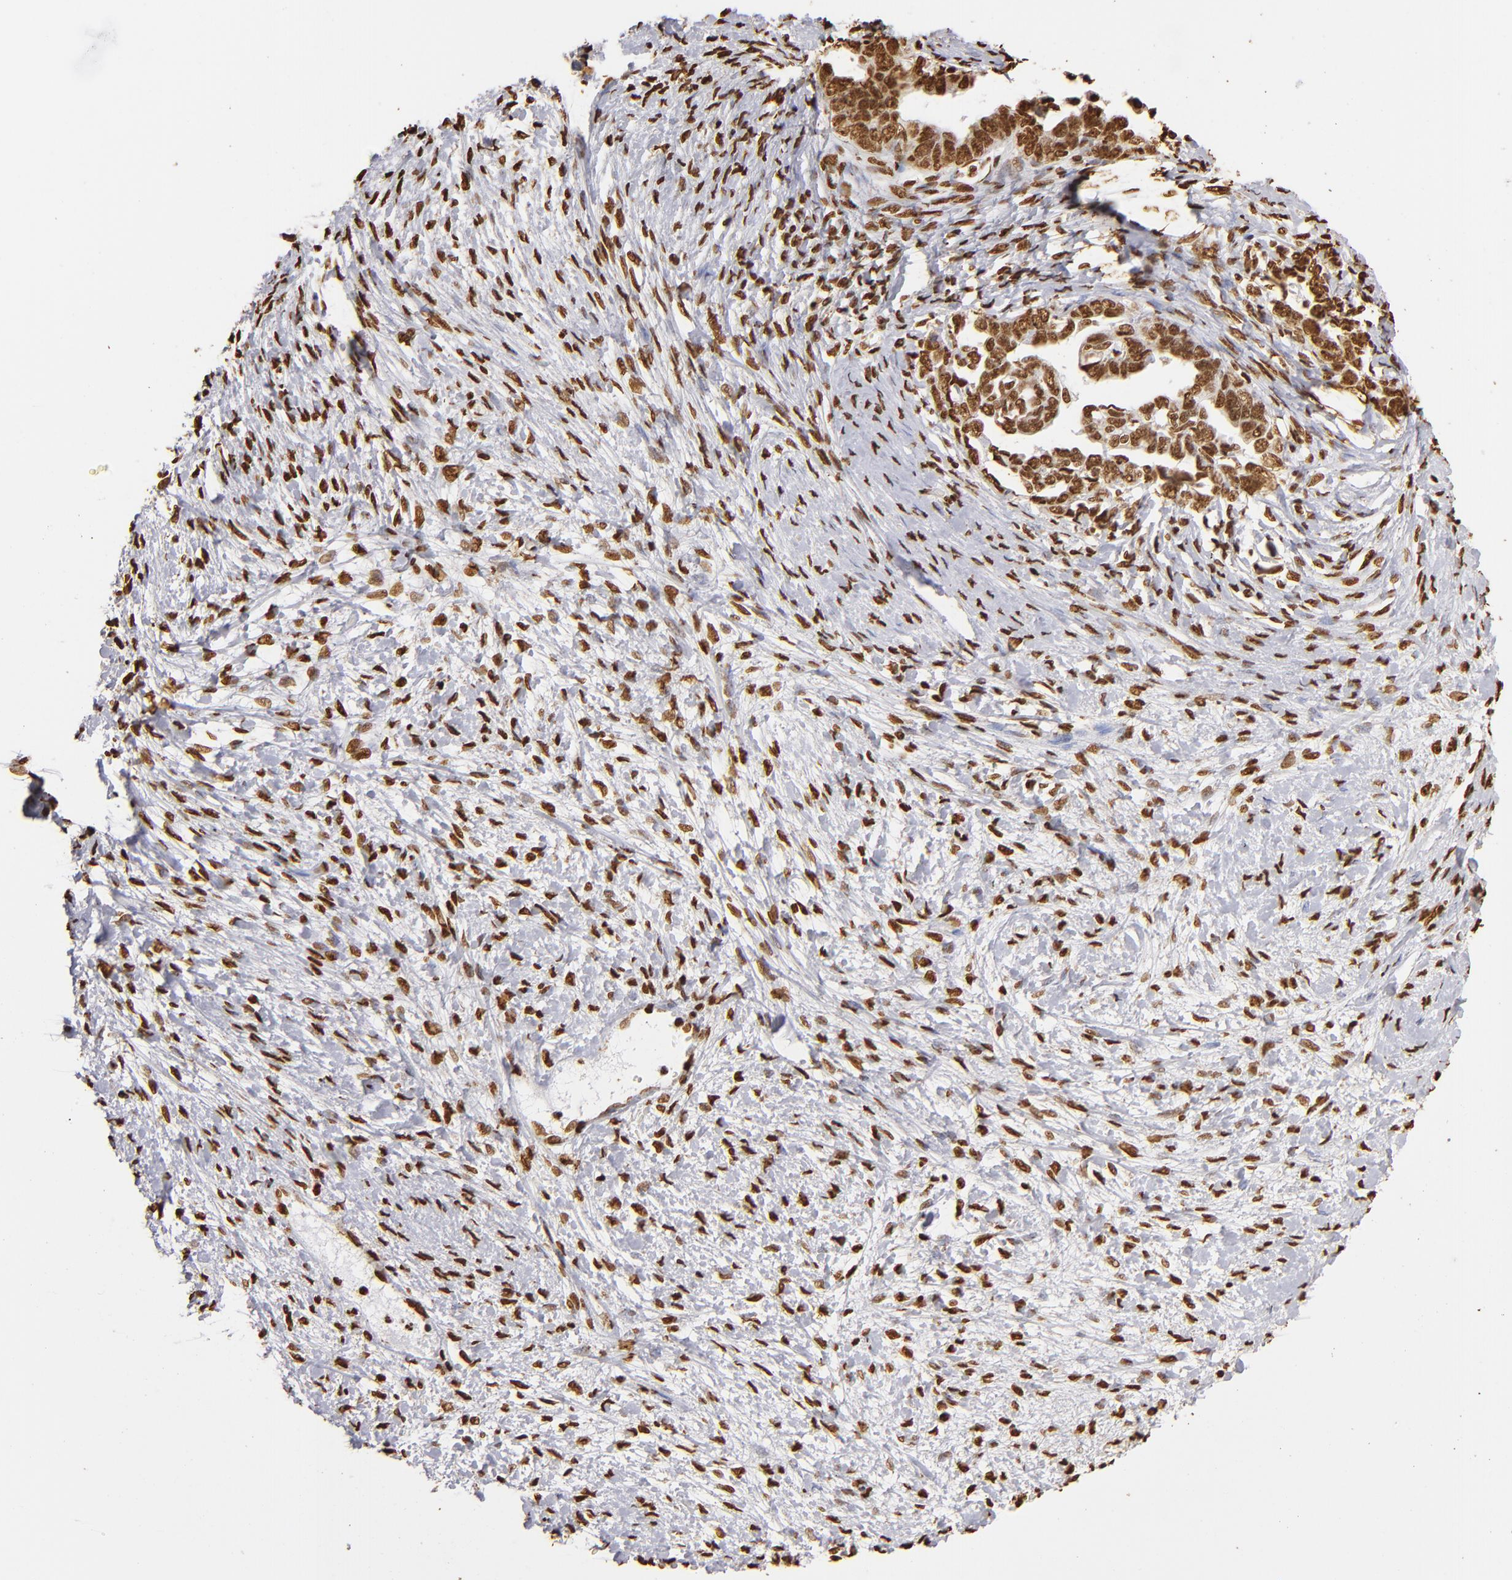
{"staining": {"intensity": "strong", "quantity": ">75%", "location": "nuclear"}, "tissue": "ovarian cancer", "cell_type": "Tumor cells", "image_type": "cancer", "snomed": [{"axis": "morphology", "description": "Cystadenocarcinoma, serous, NOS"}, {"axis": "topography", "description": "Ovary"}], "caption": "Immunohistochemistry (IHC) (DAB (3,3'-diaminobenzidine)) staining of serous cystadenocarcinoma (ovarian) exhibits strong nuclear protein staining in about >75% of tumor cells. (DAB = brown stain, brightfield microscopy at high magnification).", "gene": "ILF3", "patient": {"sex": "female", "age": 69}}